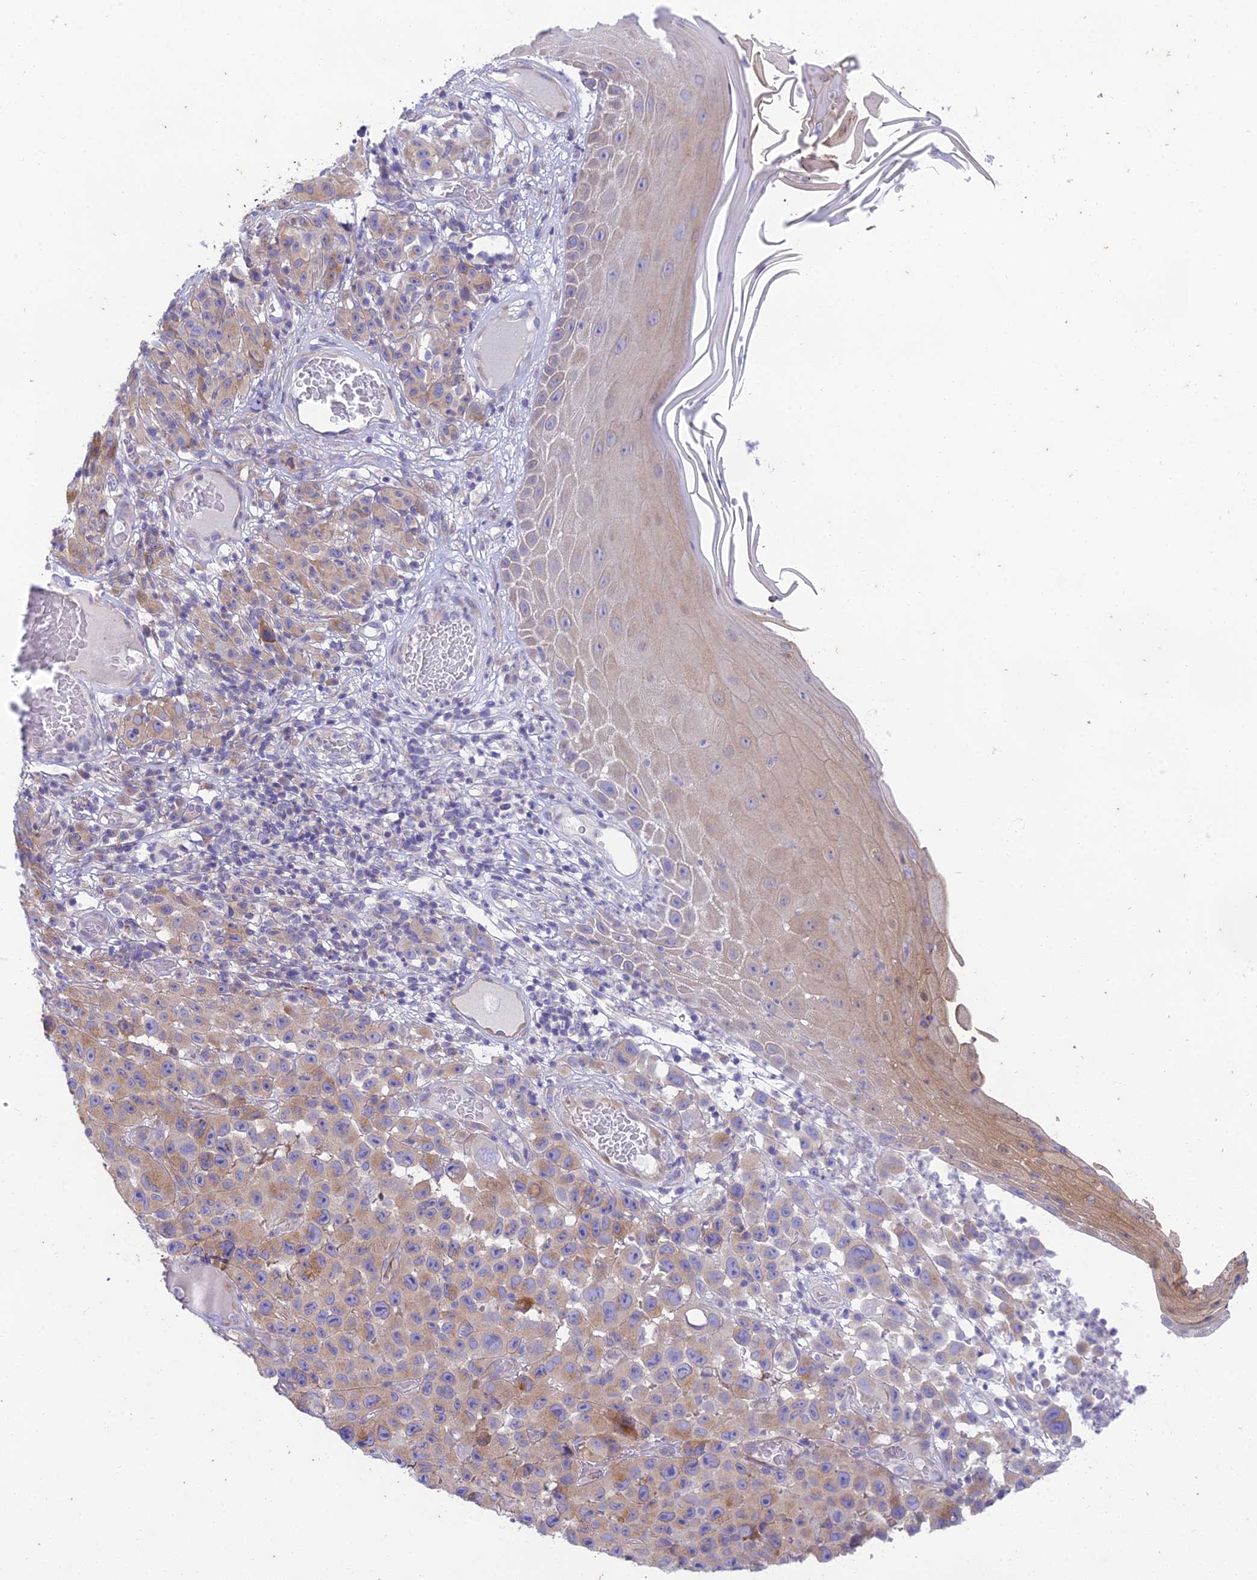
{"staining": {"intensity": "weak", "quantity": ">75%", "location": "cytoplasmic/membranous"}, "tissue": "melanoma", "cell_type": "Tumor cells", "image_type": "cancer", "snomed": [{"axis": "morphology", "description": "Malignant melanoma, NOS"}, {"axis": "topography", "description": "Skin"}], "caption": "IHC (DAB) staining of malignant melanoma shows weak cytoplasmic/membranous protein positivity in about >75% of tumor cells.", "gene": "PTCD2", "patient": {"sex": "female", "age": 82}}